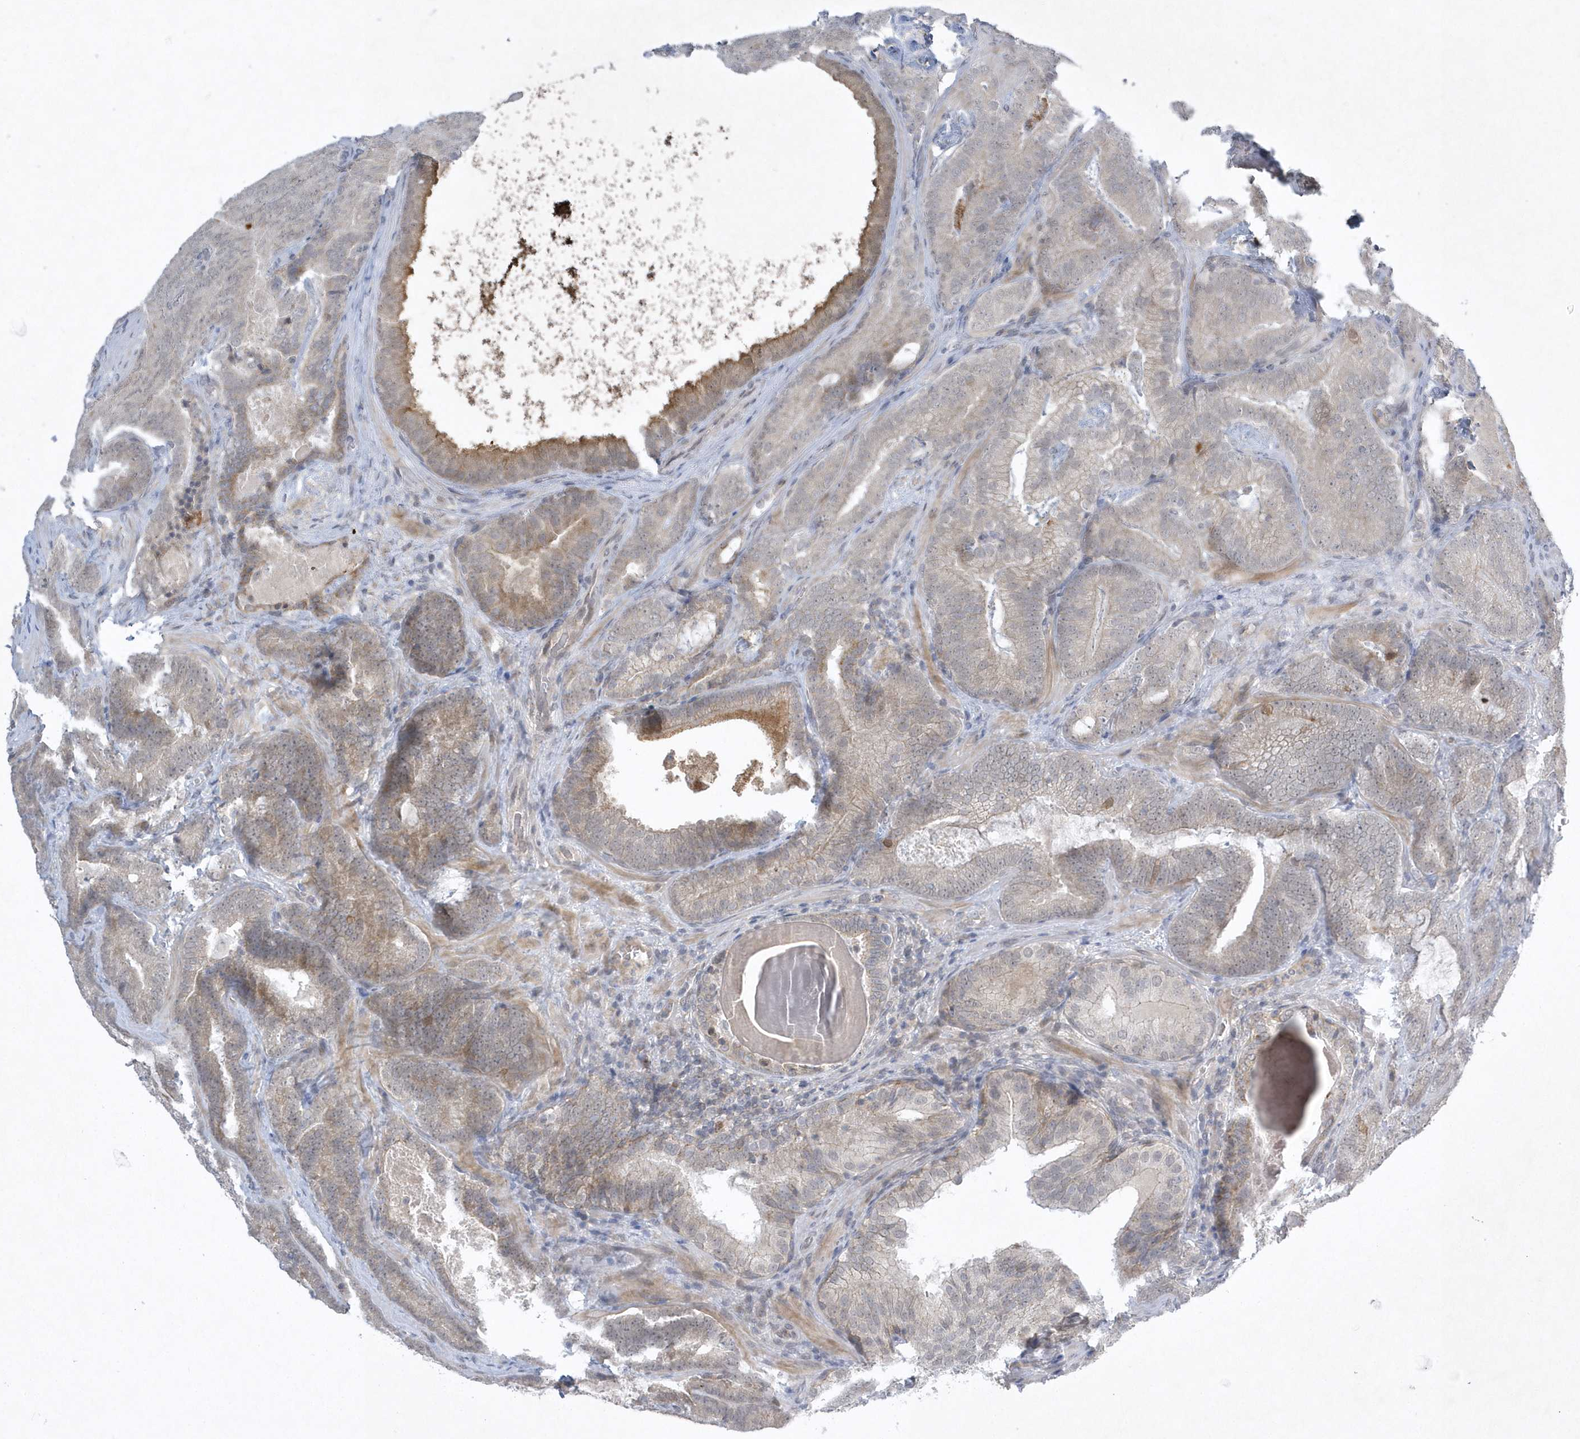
{"staining": {"intensity": "weak", "quantity": "<25%", "location": "cytoplasmic/membranous"}, "tissue": "prostate cancer", "cell_type": "Tumor cells", "image_type": "cancer", "snomed": [{"axis": "morphology", "description": "Adenocarcinoma, High grade"}, {"axis": "topography", "description": "Prostate"}], "caption": "The IHC micrograph has no significant staining in tumor cells of high-grade adenocarcinoma (prostate) tissue.", "gene": "ZC3H12D", "patient": {"sex": "male", "age": 66}}